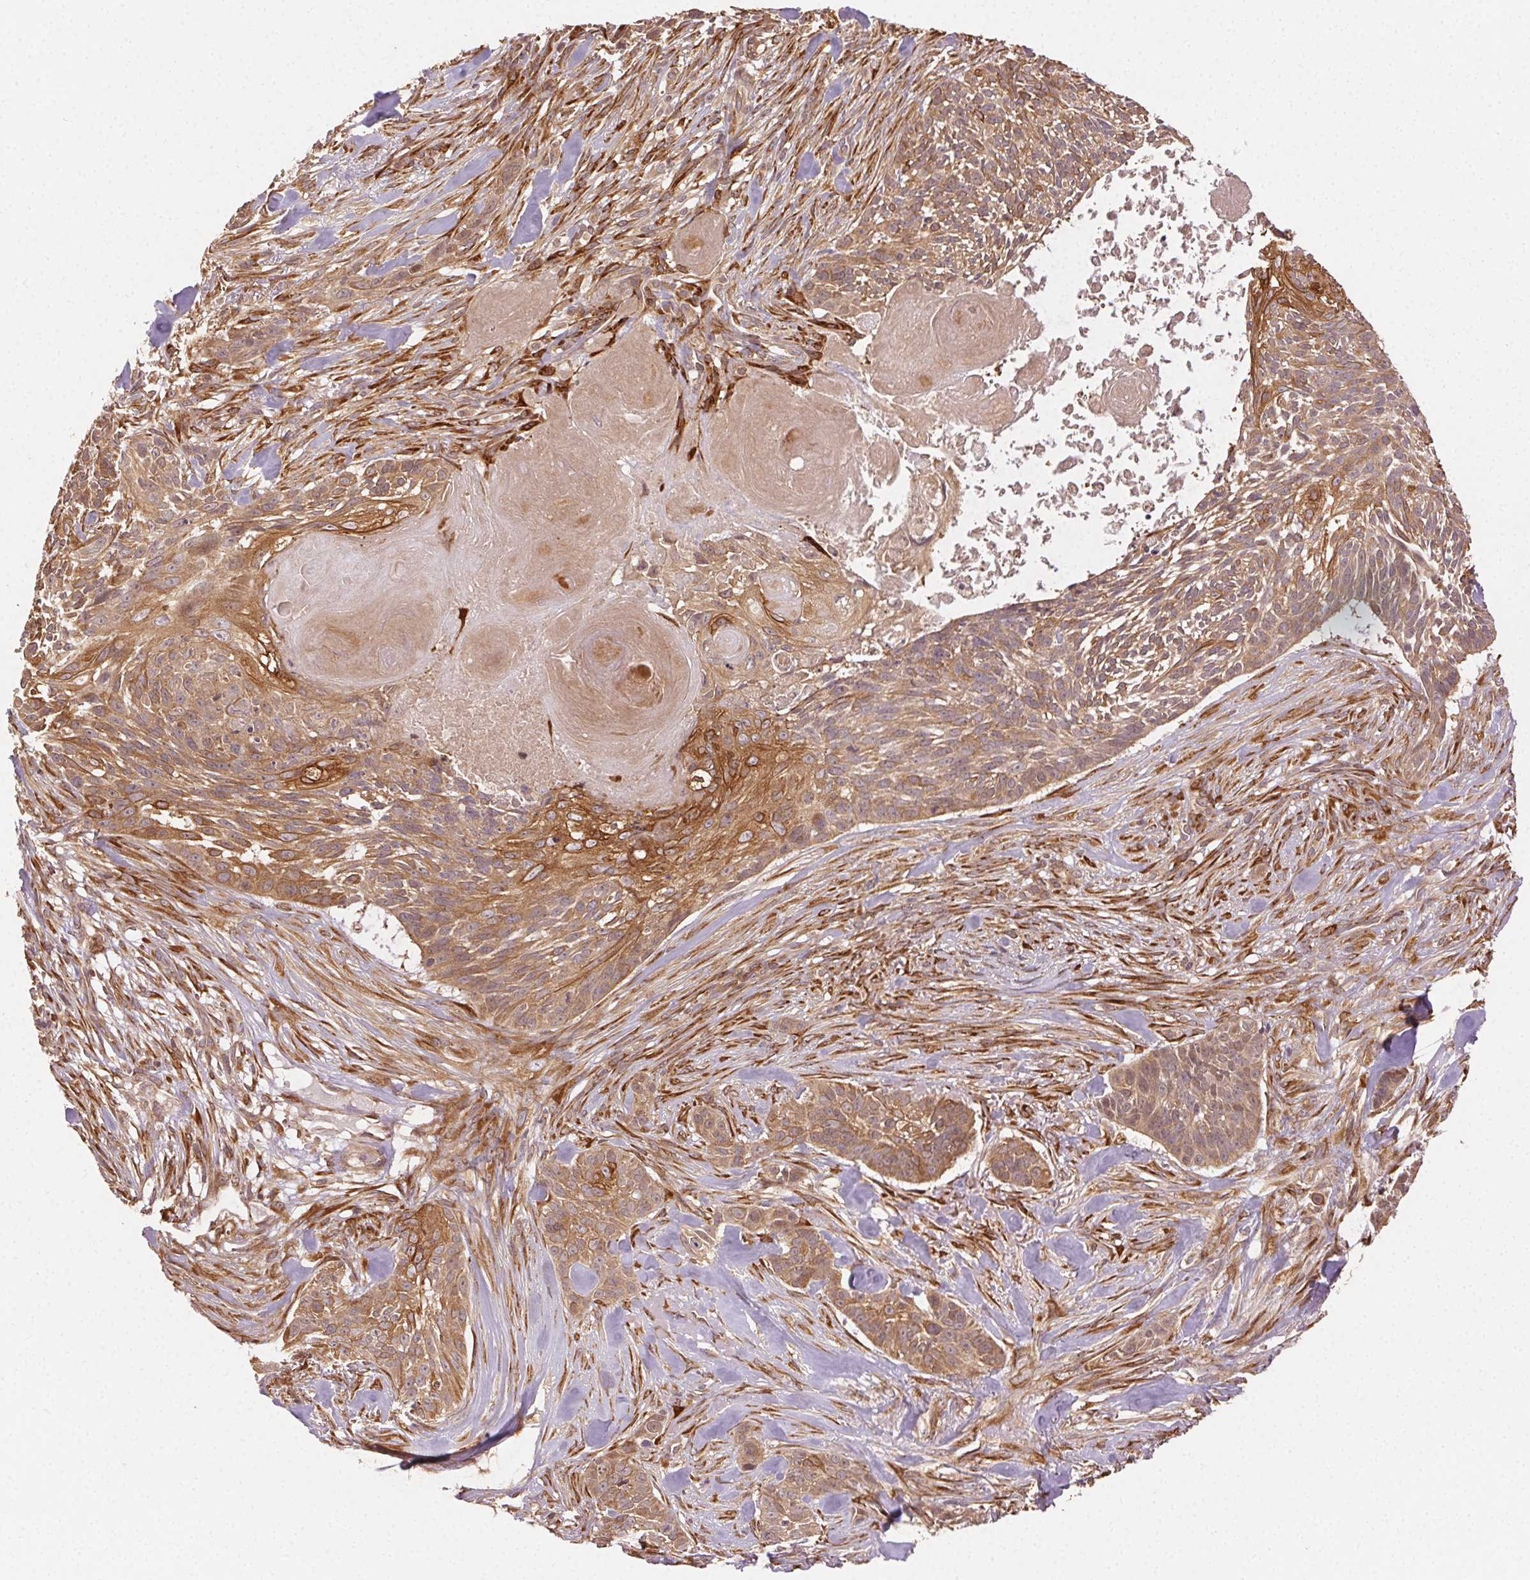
{"staining": {"intensity": "moderate", "quantity": ">75%", "location": "cytoplasmic/membranous"}, "tissue": "skin cancer", "cell_type": "Tumor cells", "image_type": "cancer", "snomed": [{"axis": "morphology", "description": "Basal cell carcinoma"}, {"axis": "topography", "description": "Skin"}], "caption": "High-magnification brightfield microscopy of skin cancer (basal cell carcinoma) stained with DAB (3,3'-diaminobenzidine) (brown) and counterstained with hematoxylin (blue). tumor cells exhibit moderate cytoplasmic/membranous staining is identified in about>75% of cells.", "gene": "KLHL15", "patient": {"sex": "male", "age": 87}}